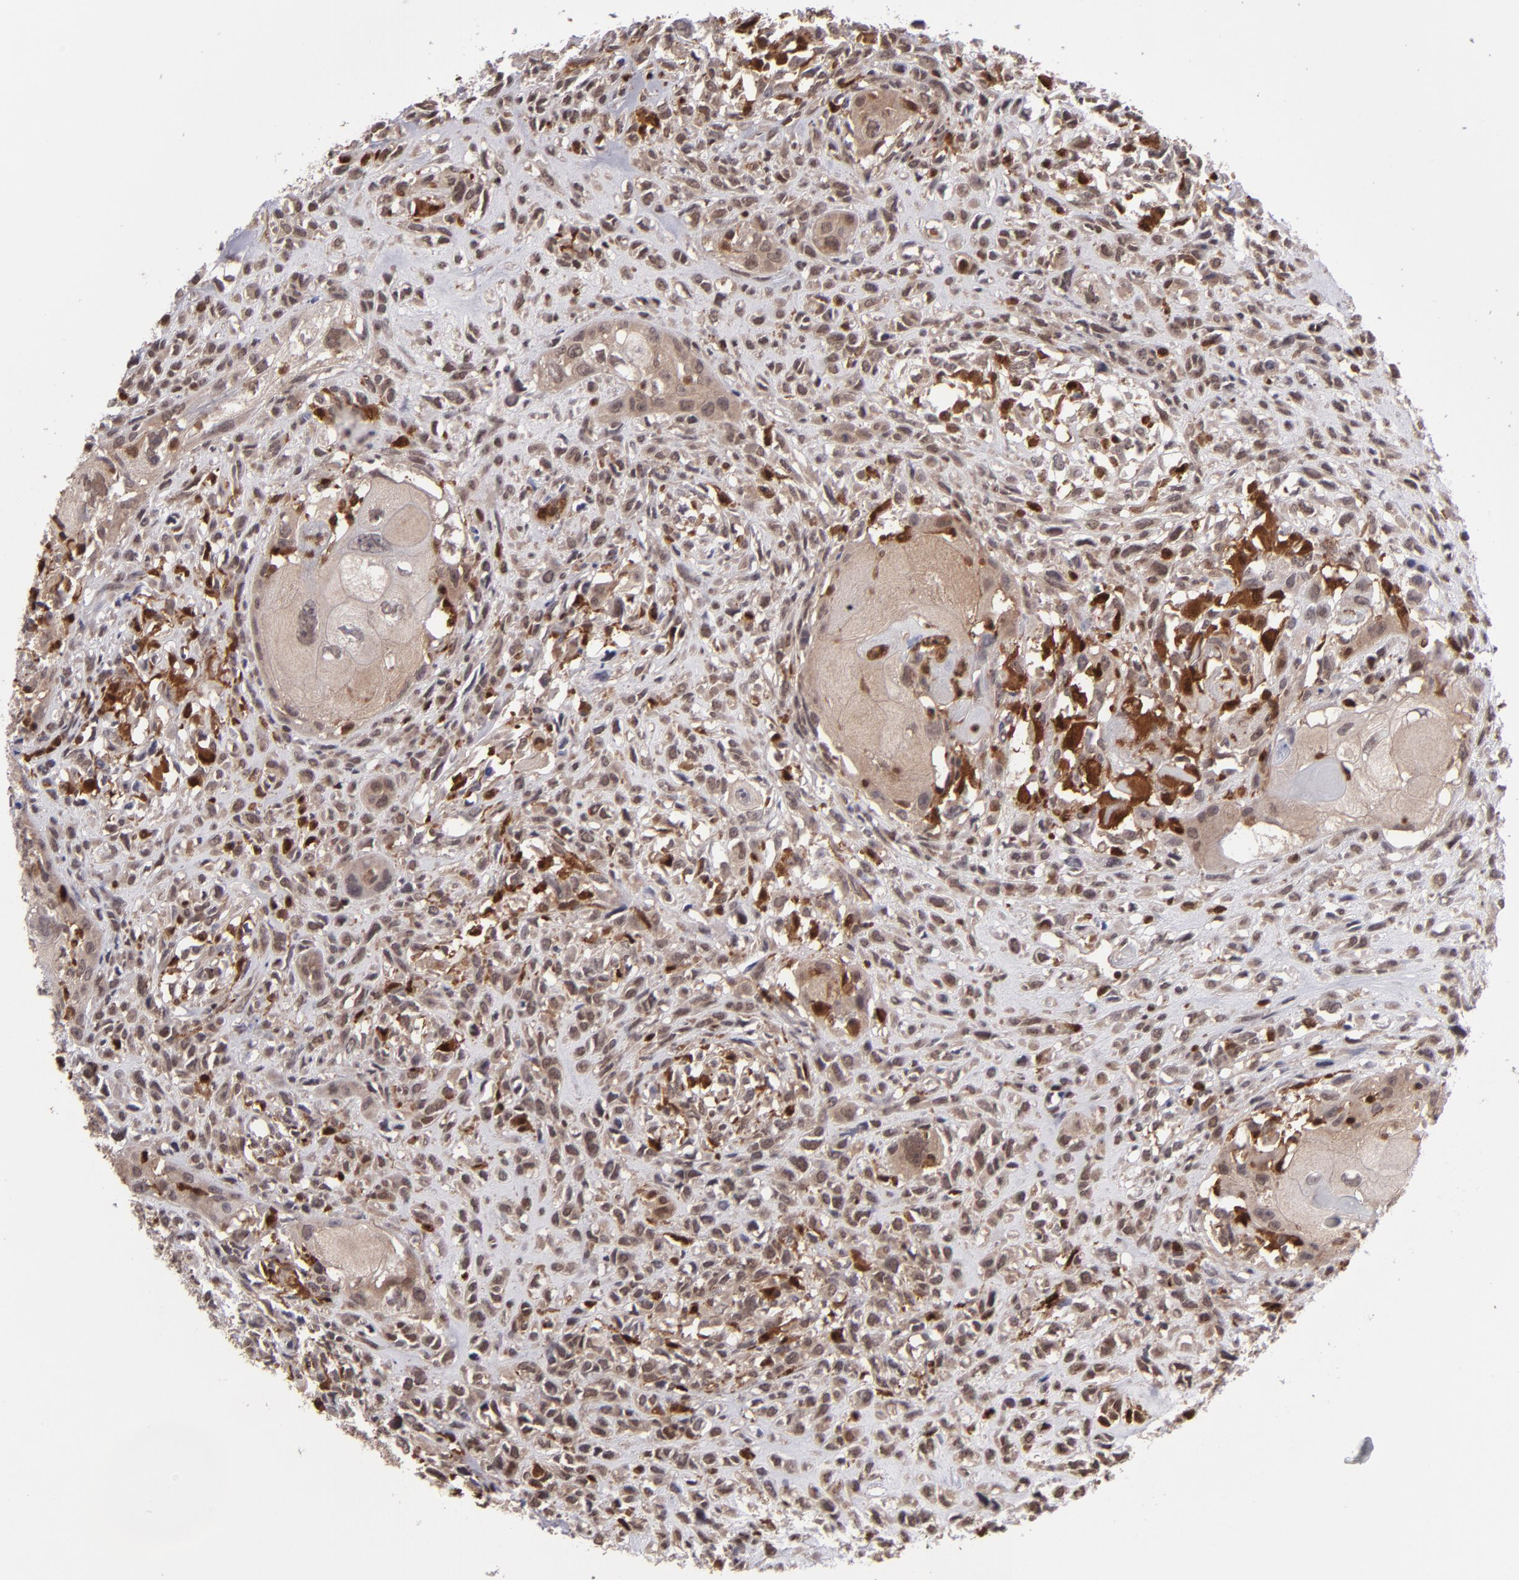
{"staining": {"intensity": "weak", "quantity": ">75%", "location": "cytoplasmic/membranous,nuclear"}, "tissue": "head and neck cancer", "cell_type": "Tumor cells", "image_type": "cancer", "snomed": [{"axis": "morphology", "description": "Neoplasm, malignant, NOS"}, {"axis": "topography", "description": "Salivary gland"}, {"axis": "topography", "description": "Head-Neck"}], "caption": "Approximately >75% of tumor cells in head and neck cancer reveal weak cytoplasmic/membranous and nuclear protein positivity as visualized by brown immunohistochemical staining.", "gene": "GRB2", "patient": {"sex": "male", "age": 43}}